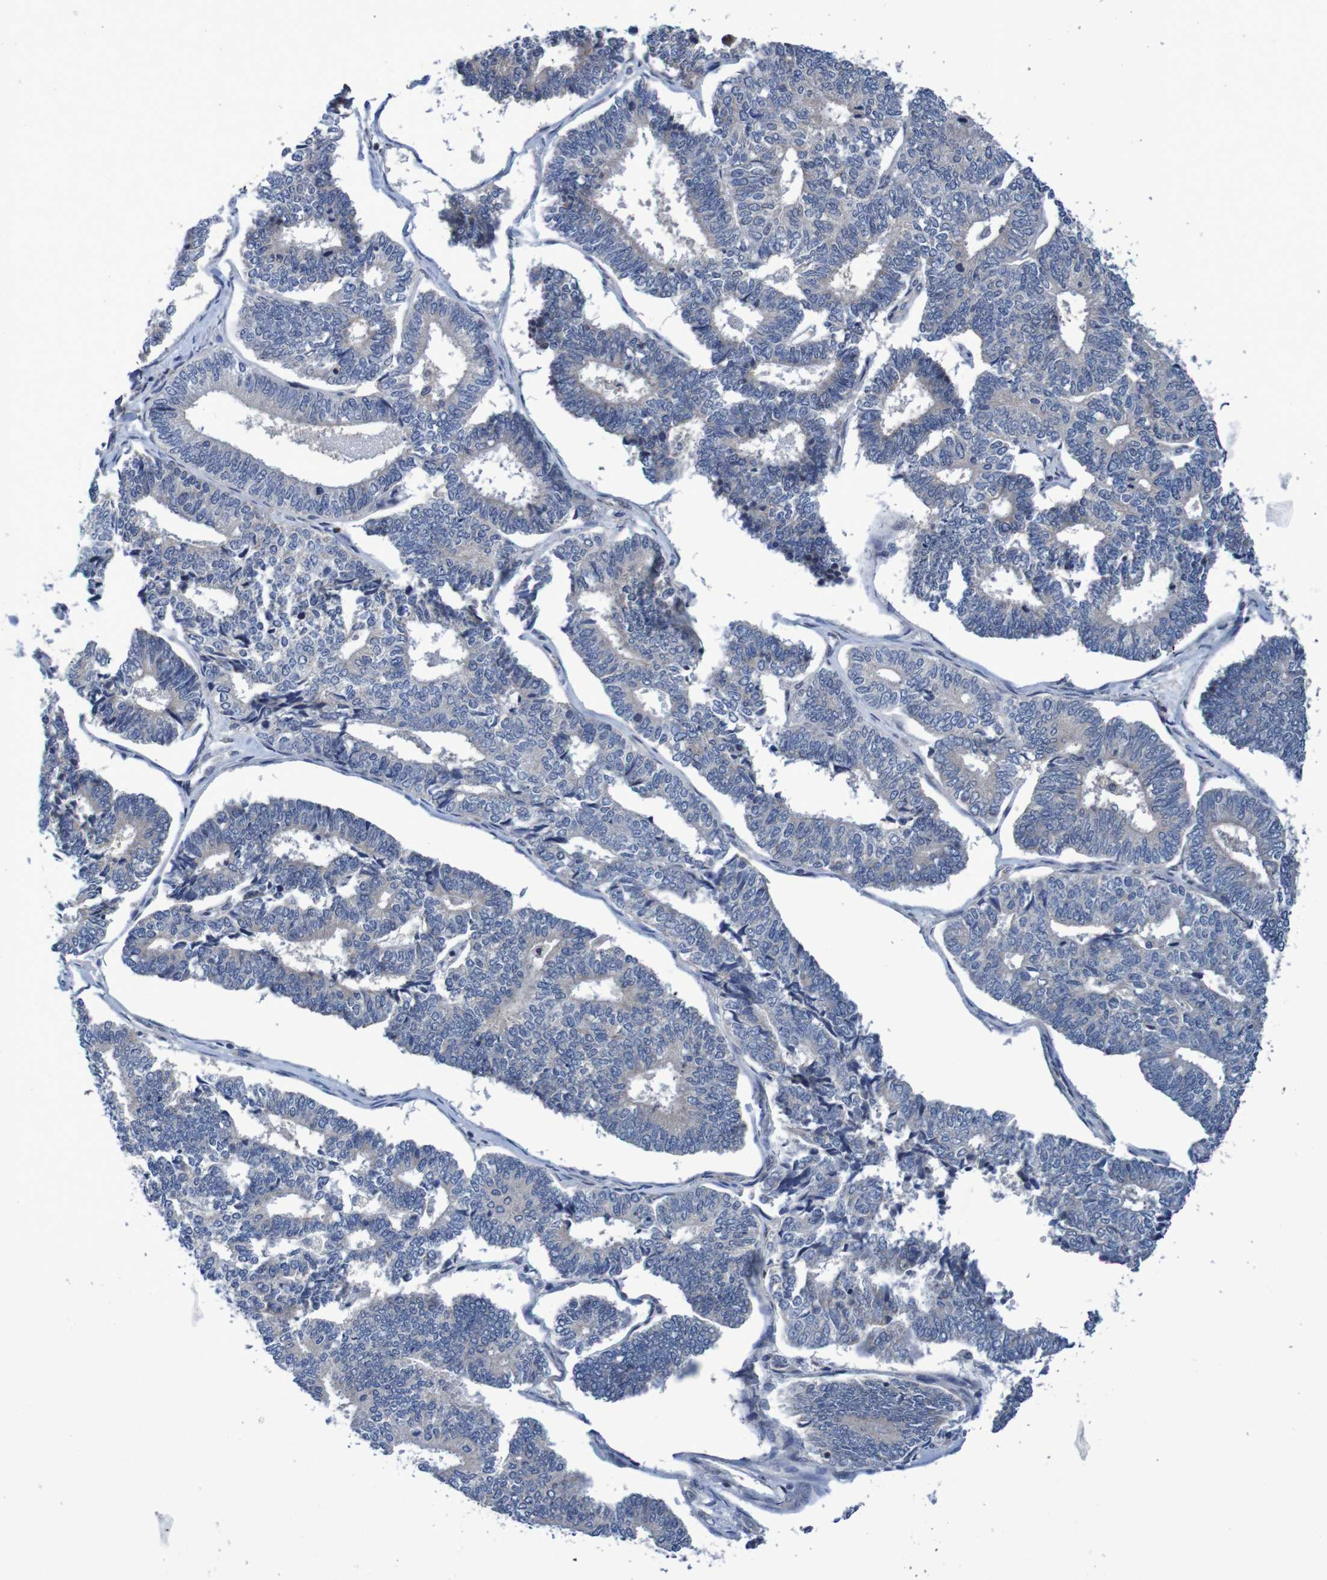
{"staining": {"intensity": "negative", "quantity": "none", "location": "none"}, "tissue": "endometrial cancer", "cell_type": "Tumor cells", "image_type": "cancer", "snomed": [{"axis": "morphology", "description": "Adenocarcinoma, NOS"}, {"axis": "topography", "description": "Endometrium"}], "caption": "An image of human endometrial cancer (adenocarcinoma) is negative for staining in tumor cells.", "gene": "CPED1", "patient": {"sex": "female", "age": 70}}